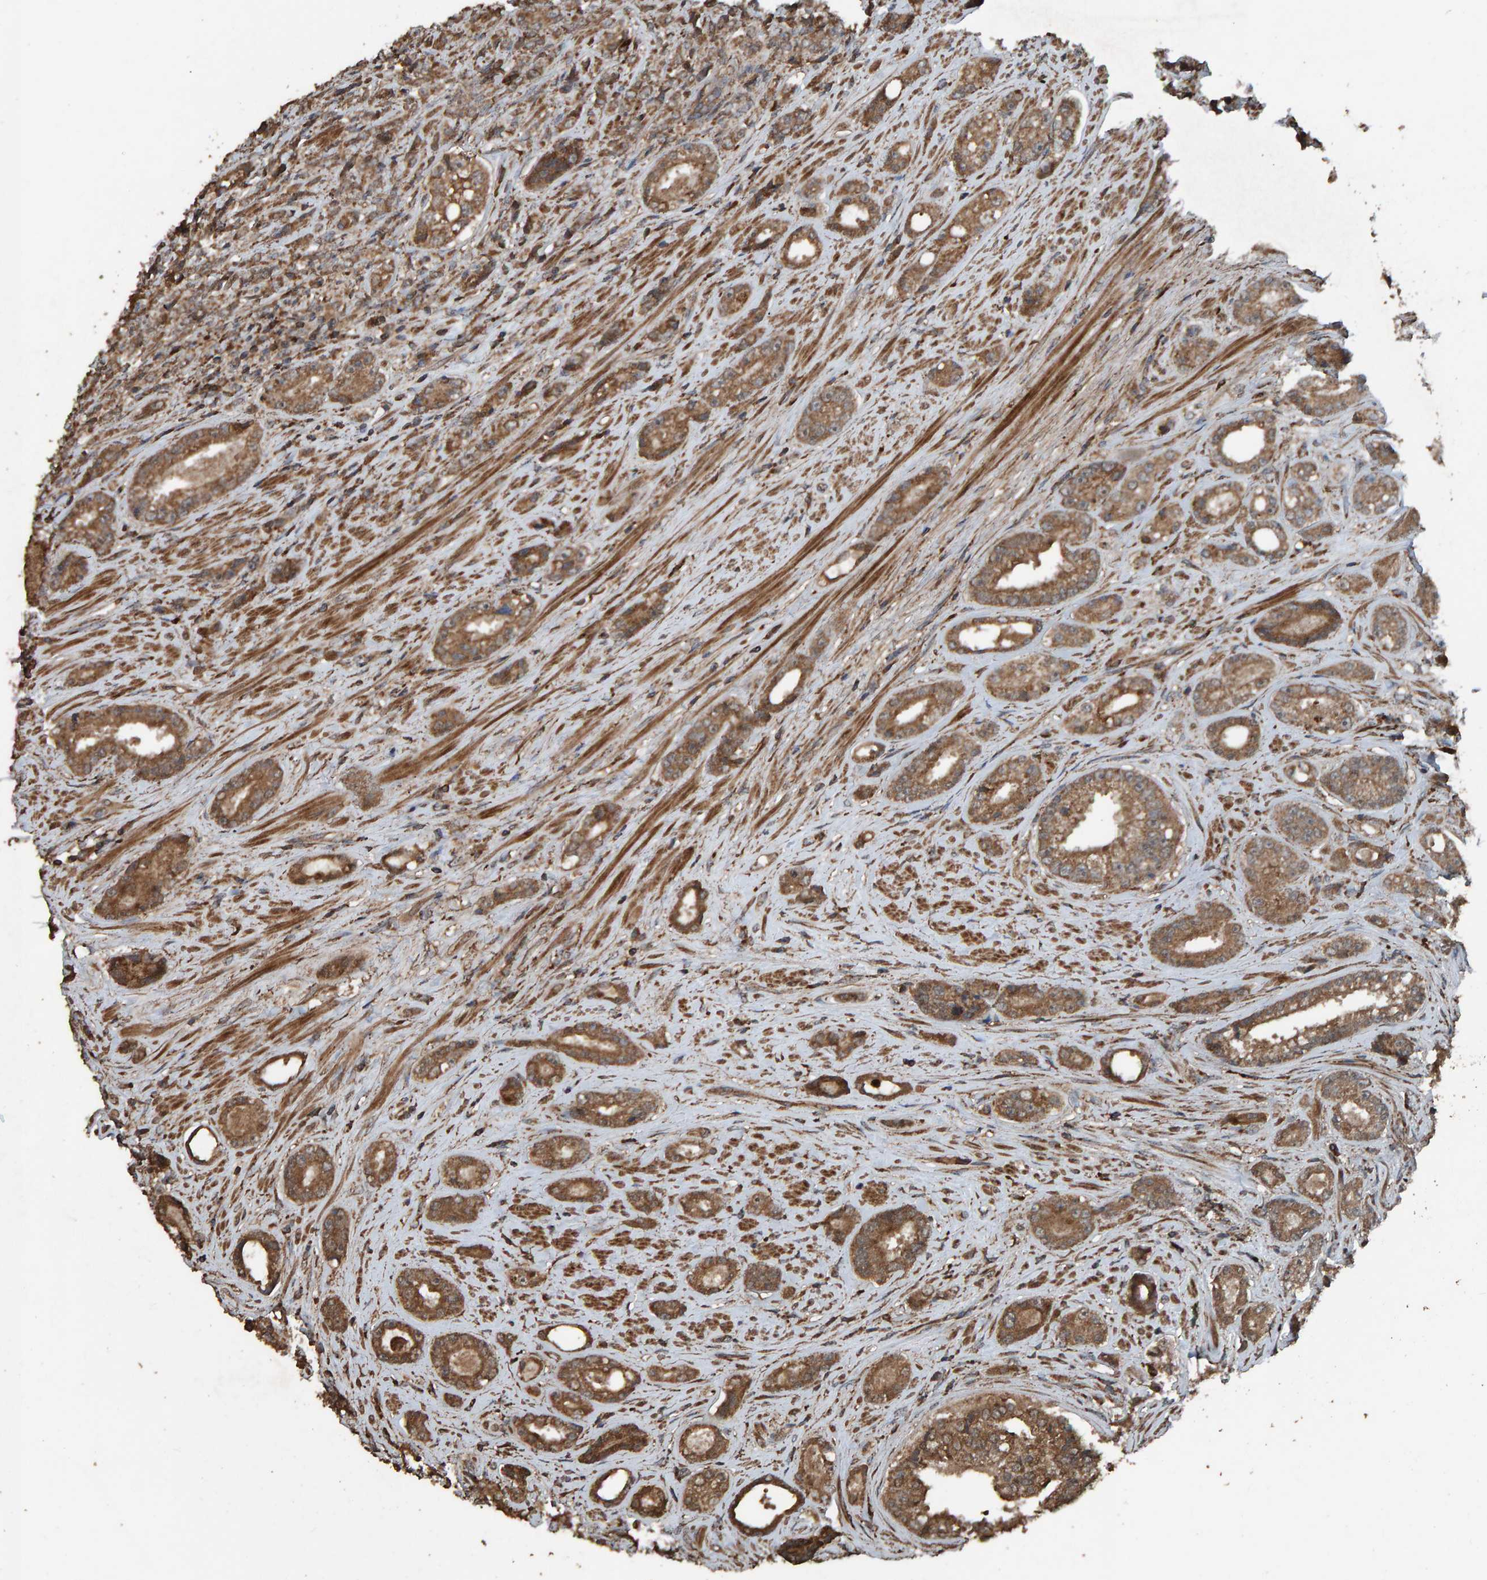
{"staining": {"intensity": "moderate", "quantity": ">75%", "location": "cytoplasmic/membranous"}, "tissue": "prostate cancer", "cell_type": "Tumor cells", "image_type": "cancer", "snomed": [{"axis": "morphology", "description": "Adenocarcinoma, High grade"}, {"axis": "topography", "description": "Prostate"}], "caption": "Prostate cancer stained for a protein (brown) exhibits moderate cytoplasmic/membranous positive staining in approximately >75% of tumor cells.", "gene": "DUS1L", "patient": {"sex": "male", "age": 61}}